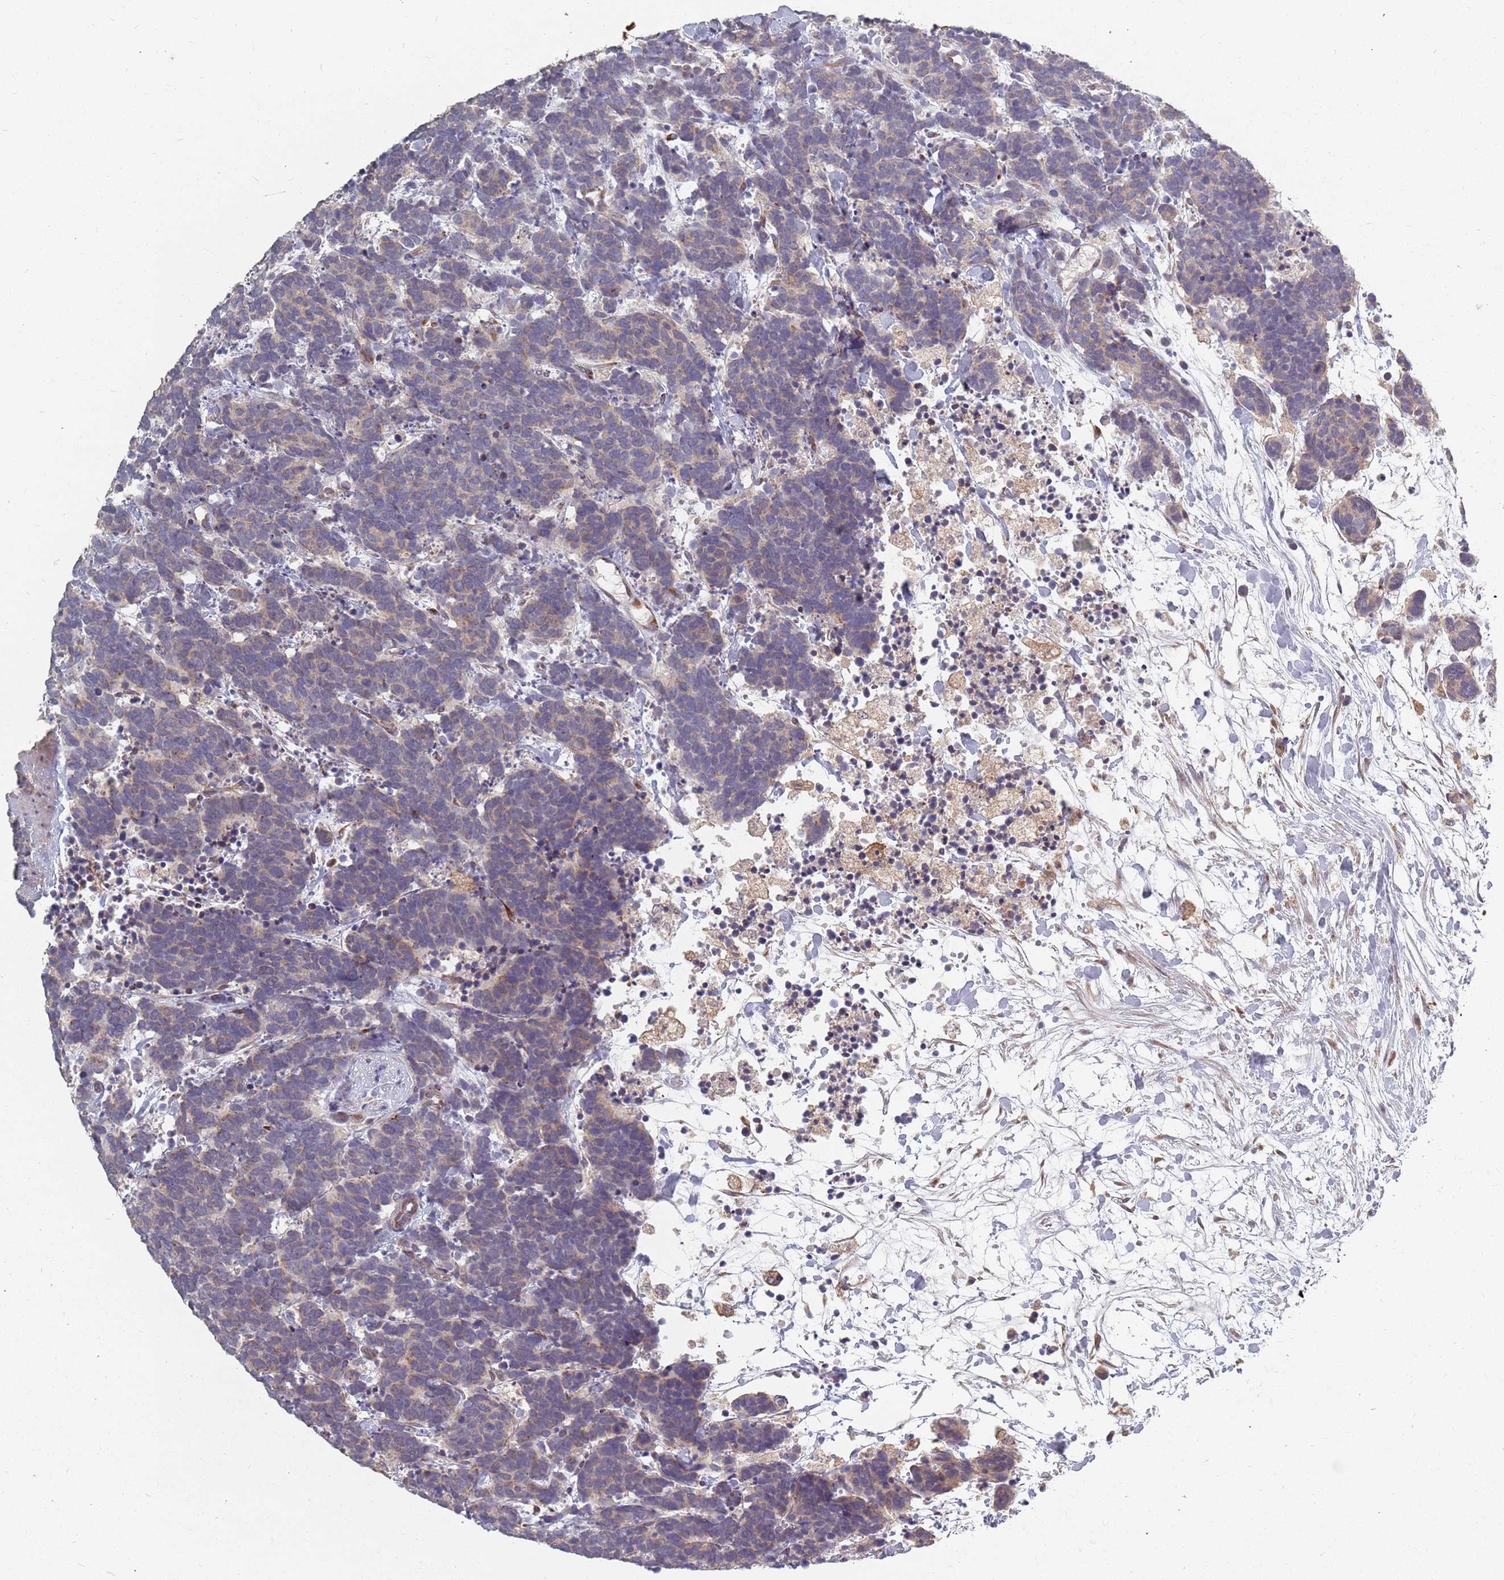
{"staining": {"intensity": "weak", "quantity": "25%-75%", "location": "cytoplasmic/membranous"}, "tissue": "carcinoid", "cell_type": "Tumor cells", "image_type": "cancer", "snomed": [{"axis": "morphology", "description": "Carcinoma, NOS"}, {"axis": "morphology", "description": "Carcinoid, malignant, NOS"}, {"axis": "topography", "description": "Prostate"}], "caption": "Tumor cells reveal low levels of weak cytoplasmic/membranous expression in approximately 25%-75% of cells in human carcinoma. The protein of interest is stained brown, and the nuclei are stained in blue (DAB (3,3'-diaminobenzidine) IHC with brightfield microscopy, high magnification).", "gene": "ADAL", "patient": {"sex": "male", "age": 57}}